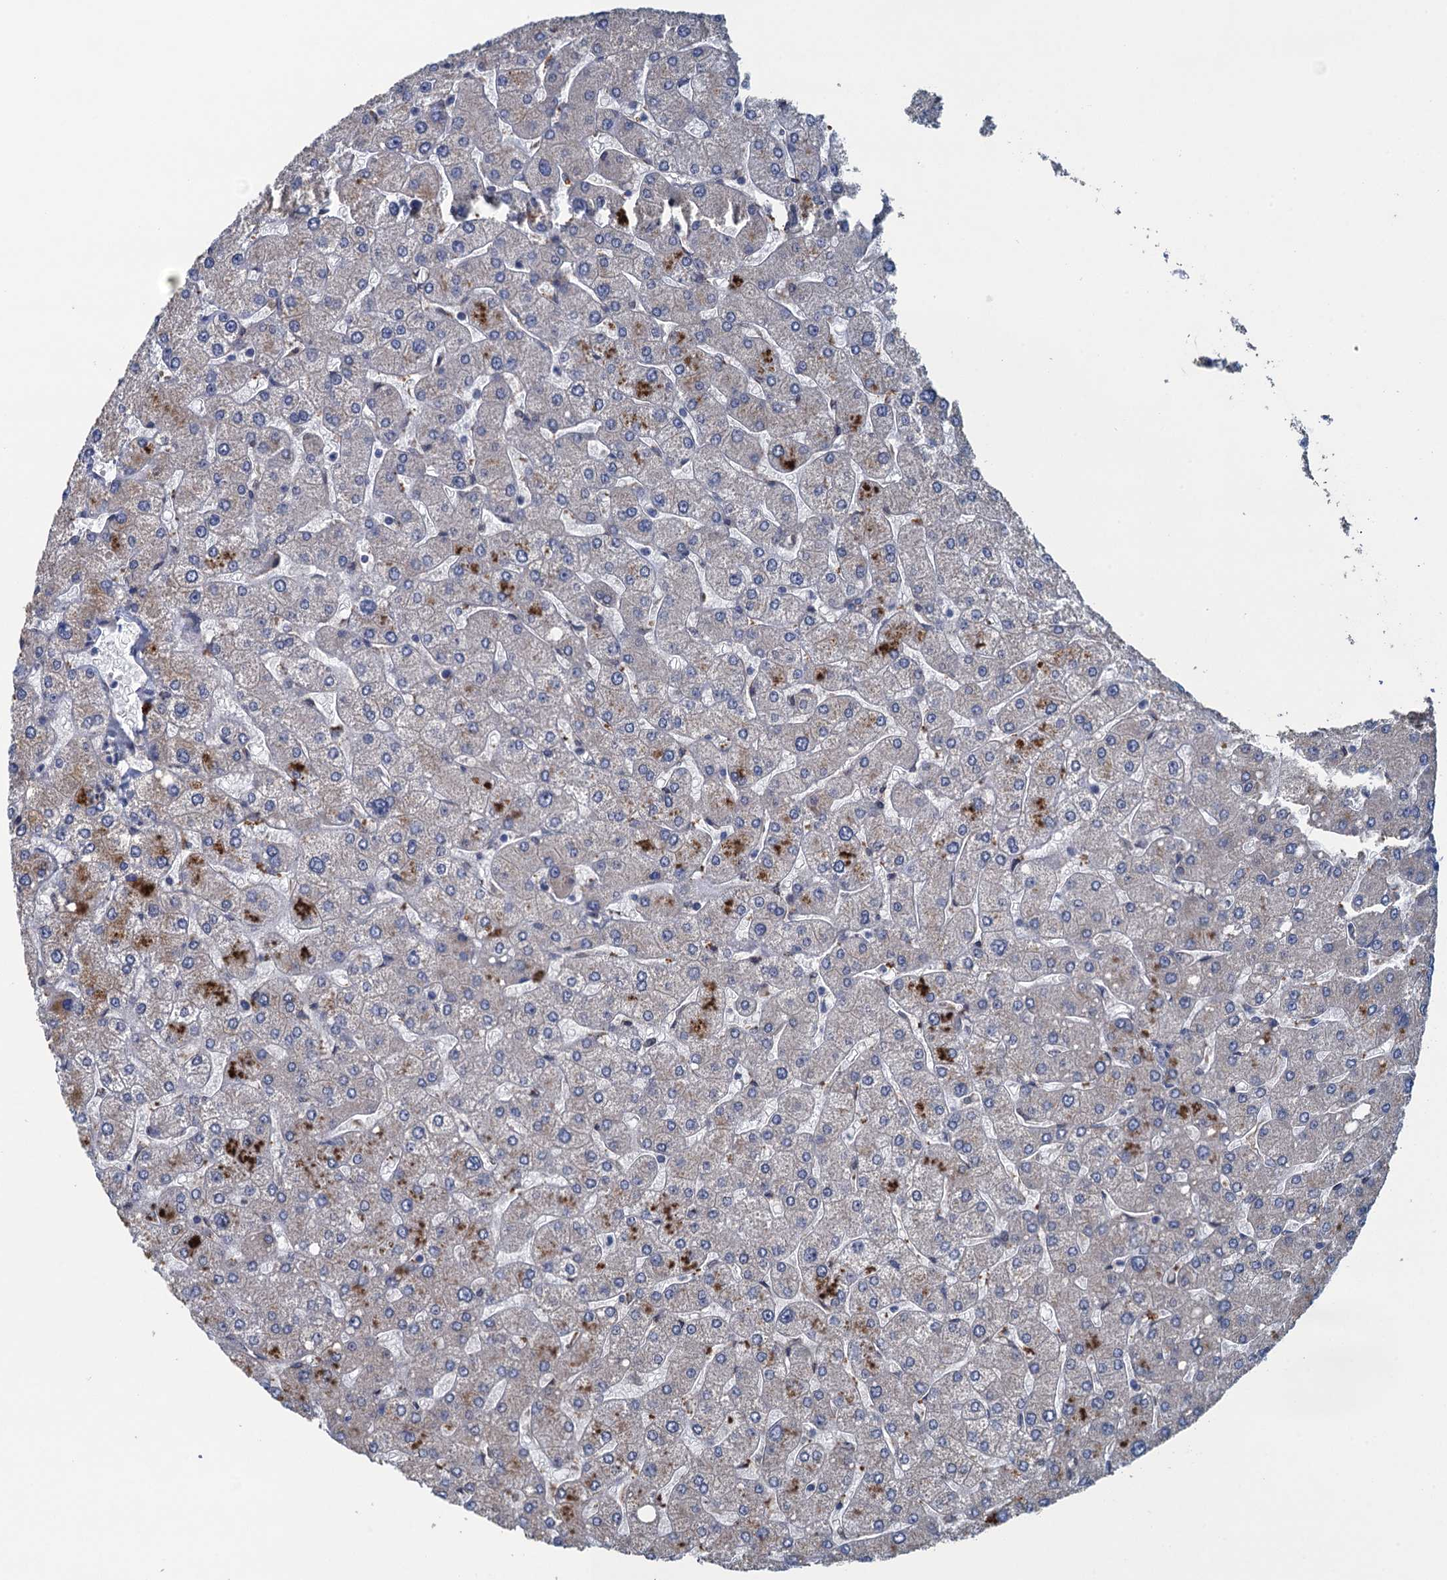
{"staining": {"intensity": "negative", "quantity": "none", "location": "none"}, "tissue": "liver", "cell_type": "Cholangiocytes", "image_type": "normal", "snomed": [{"axis": "morphology", "description": "Normal tissue, NOS"}, {"axis": "topography", "description": "Liver"}], "caption": "Immunohistochemistry (IHC) of unremarkable human liver displays no positivity in cholangiocytes.", "gene": "CTU2", "patient": {"sex": "male", "age": 55}}